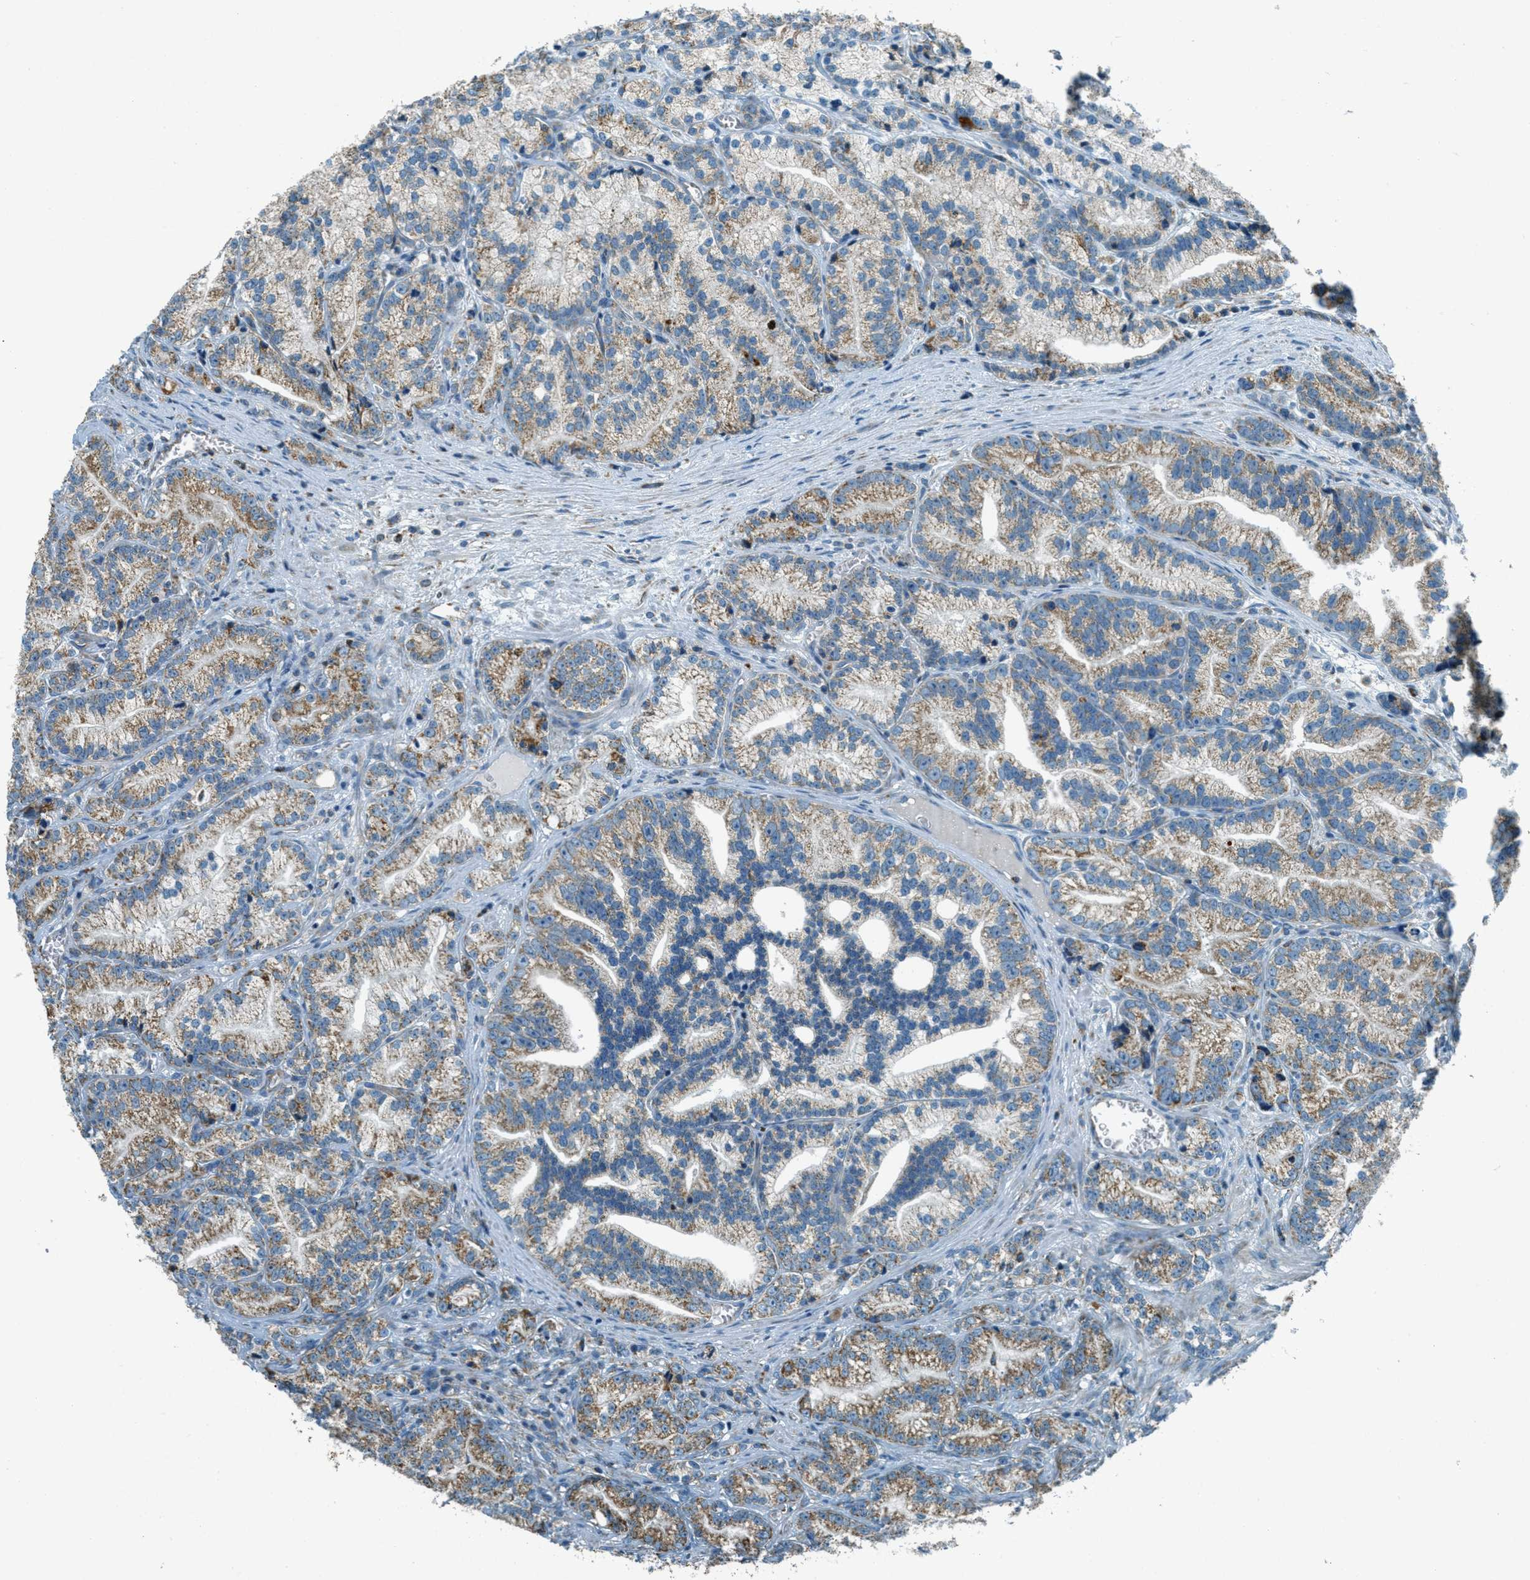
{"staining": {"intensity": "moderate", "quantity": "25%-75%", "location": "cytoplasmic/membranous"}, "tissue": "prostate cancer", "cell_type": "Tumor cells", "image_type": "cancer", "snomed": [{"axis": "morphology", "description": "Adenocarcinoma, Low grade"}, {"axis": "topography", "description": "Prostate"}], "caption": "Protein analysis of adenocarcinoma (low-grade) (prostate) tissue shows moderate cytoplasmic/membranous positivity in approximately 25%-75% of tumor cells. The protein of interest is shown in brown color, while the nuclei are stained blue.", "gene": "CHST15", "patient": {"sex": "male", "age": 89}}